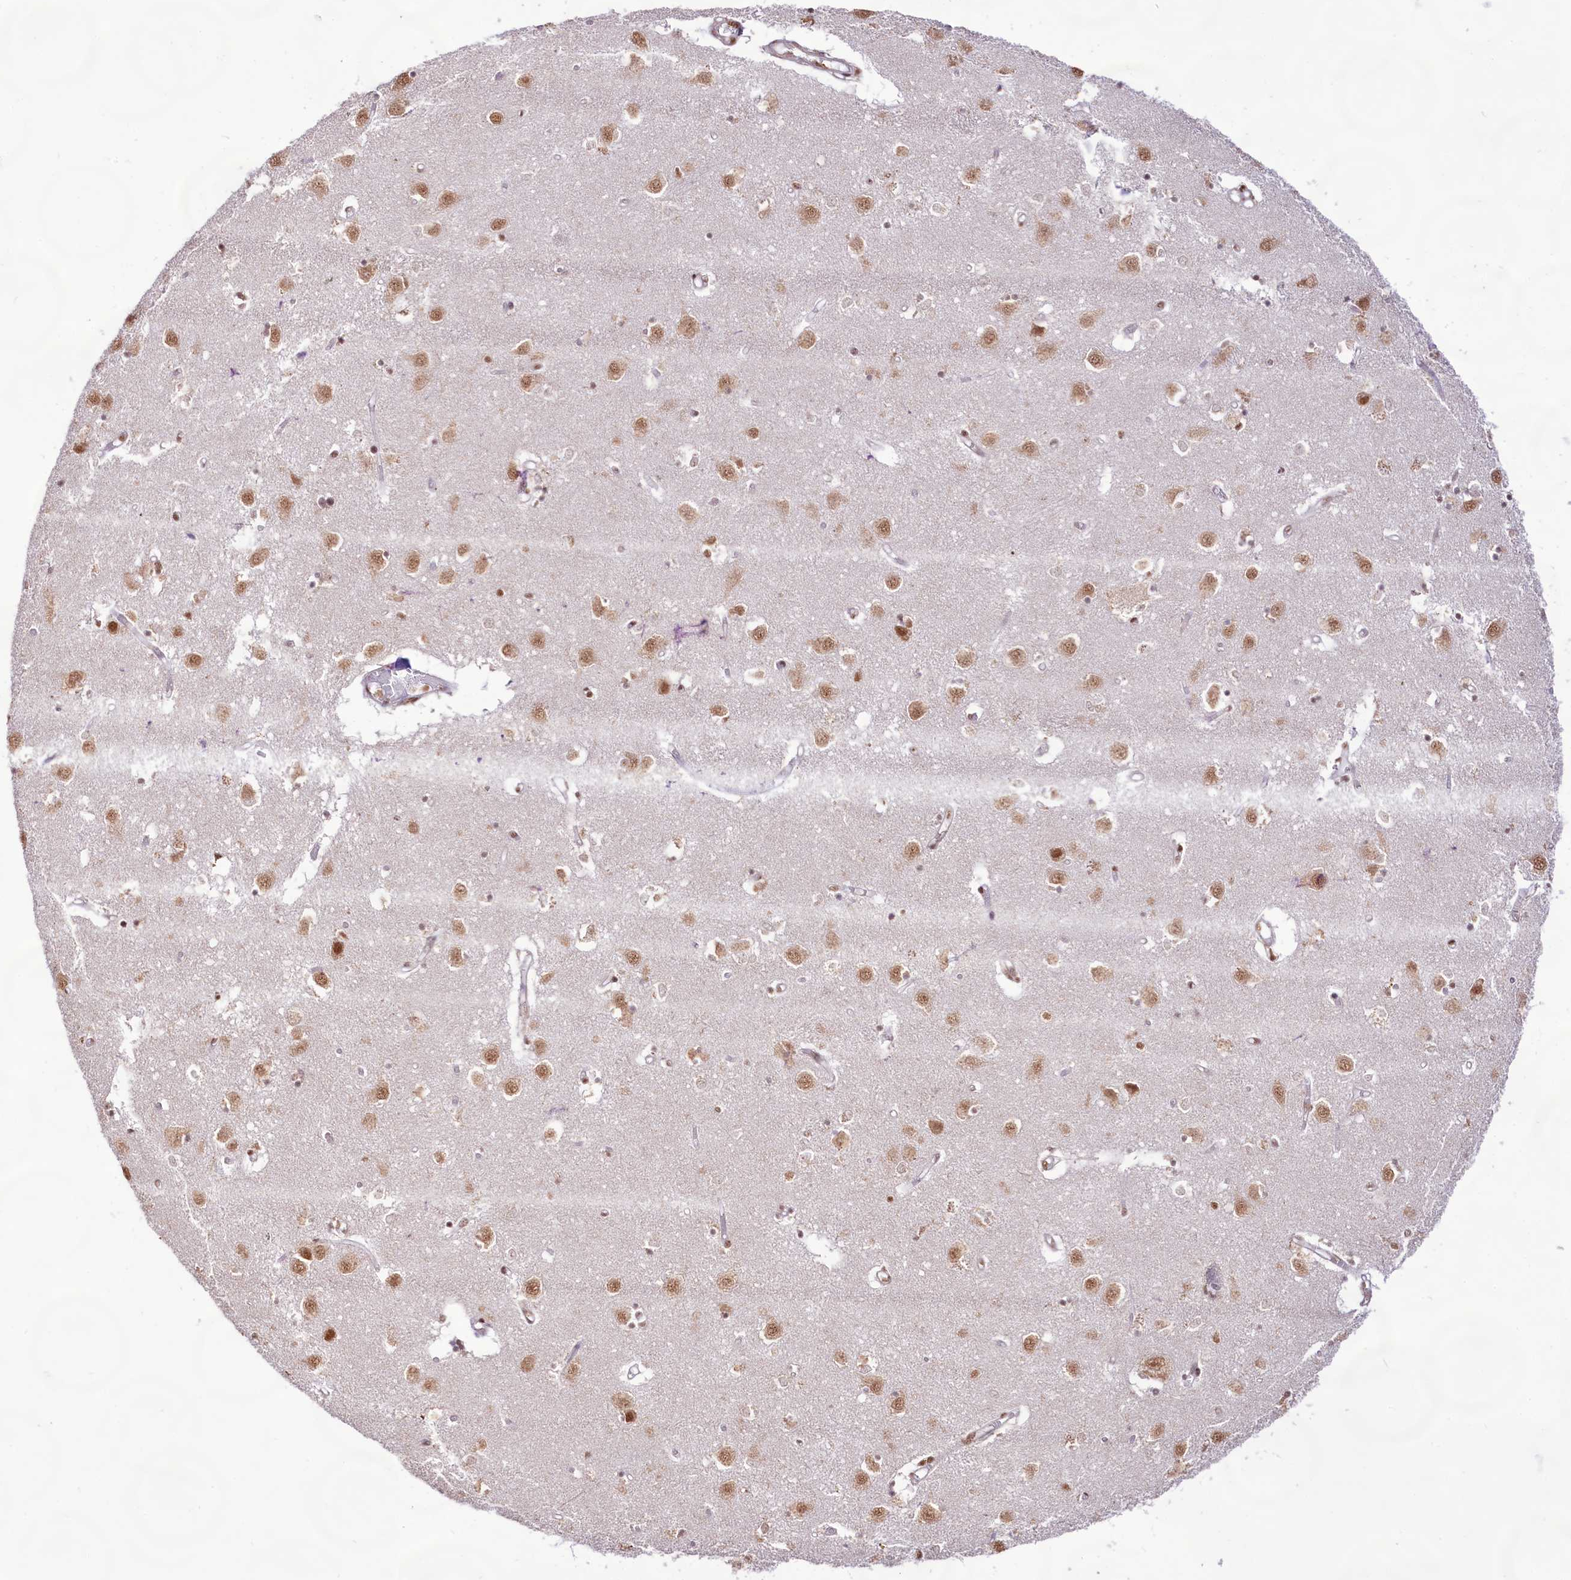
{"staining": {"intensity": "moderate", "quantity": ">75%", "location": "nuclear"}, "tissue": "caudate", "cell_type": "Glial cells", "image_type": "normal", "snomed": [{"axis": "morphology", "description": "Normal tissue, NOS"}, {"axis": "topography", "description": "Lateral ventricle wall"}], "caption": "Immunohistochemistry image of unremarkable caudate: human caudate stained using IHC shows medium levels of moderate protein expression localized specifically in the nuclear of glial cells, appearing as a nuclear brown color.", "gene": "HIRA", "patient": {"sex": "male", "age": 70}}